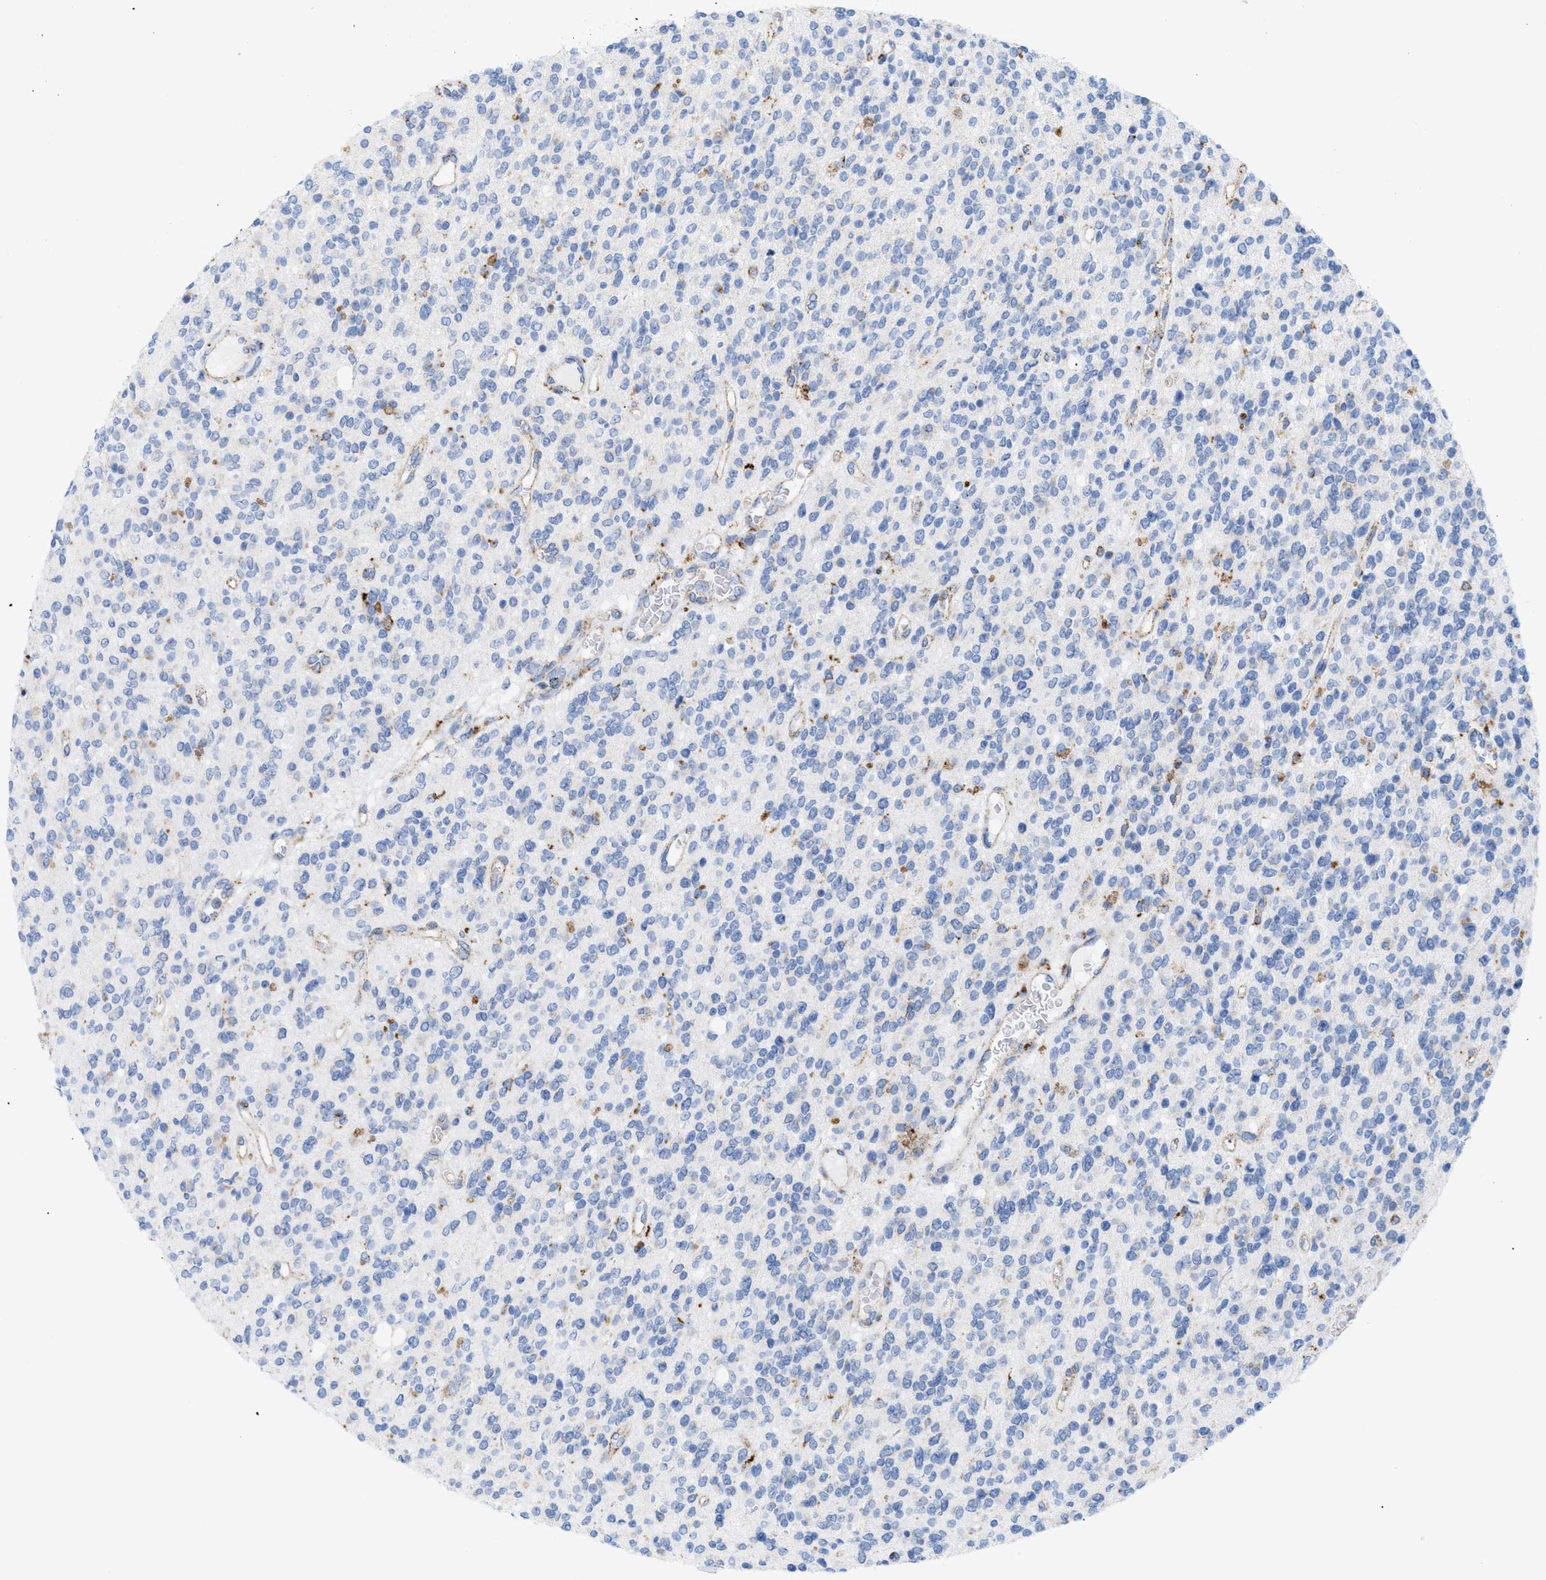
{"staining": {"intensity": "strong", "quantity": "<25%", "location": "cytoplasmic/membranous"}, "tissue": "glioma", "cell_type": "Tumor cells", "image_type": "cancer", "snomed": [{"axis": "morphology", "description": "Glioma, malignant, High grade"}, {"axis": "topography", "description": "Brain"}], "caption": "This histopathology image shows immunohistochemistry staining of high-grade glioma (malignant), with medium strong cytoplasmic/membranous positivity in approximately <25% of tumor cells.", "gene": "DRAM2", "patient": {"sex": "male", "age": 34}}